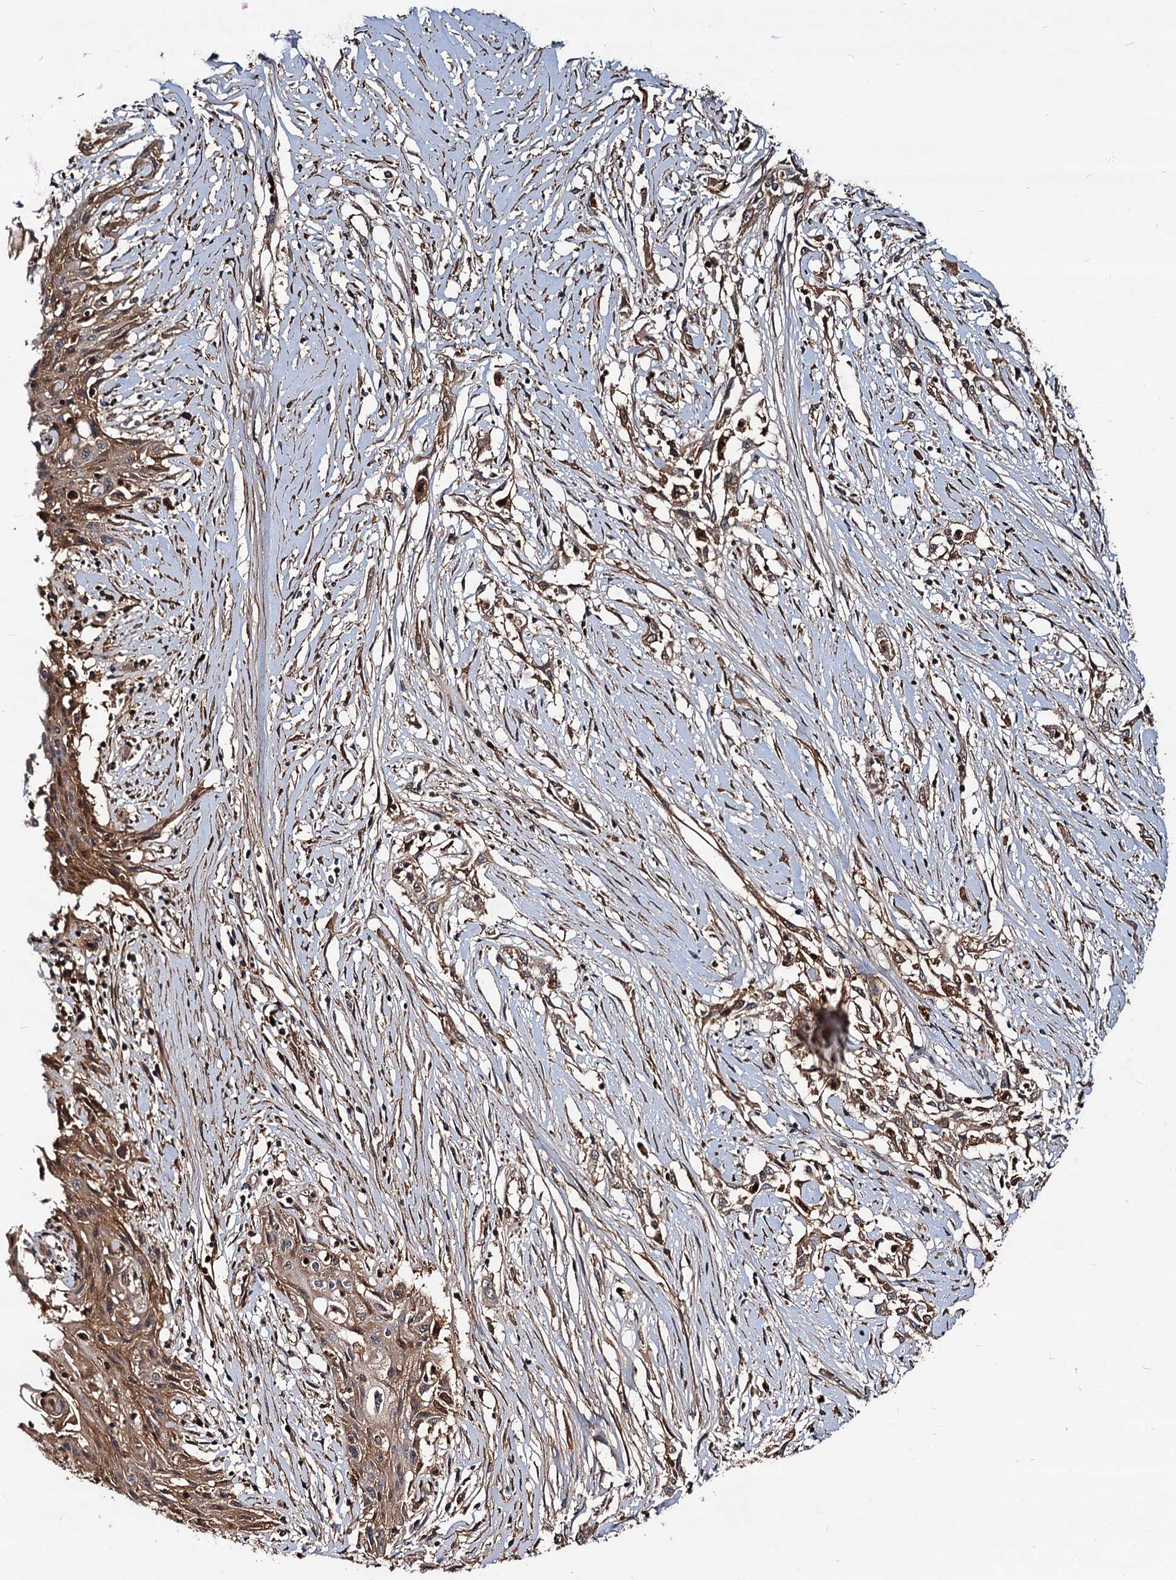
{"staining": {"intensity": "moderate", "quantity": "25%-75%", "location": "cytoplasmic/membranous"}, "tissue": "skin cancer", "cell_type": "Tumor cells", "image_type": "cancer", "snomed": [{"axis": "morphology", "description": "Squamous cell carcinoma, NOS"}, {"axis": "morphology", "description": "Squamous cell carcinoma, metastatic, NOS"}, {"axis": "topography", "description": "Skin"}, {"axis": "topography", "description": "Lymph node"}], "caption": "Brown immunohistochemical staining in skin cancer reveals moderate cytoplasmic/membranous staining in about 25%-75% of tumor cells.", "gene": "MBD6", "patient": {"sex": "male", "age": 75}}